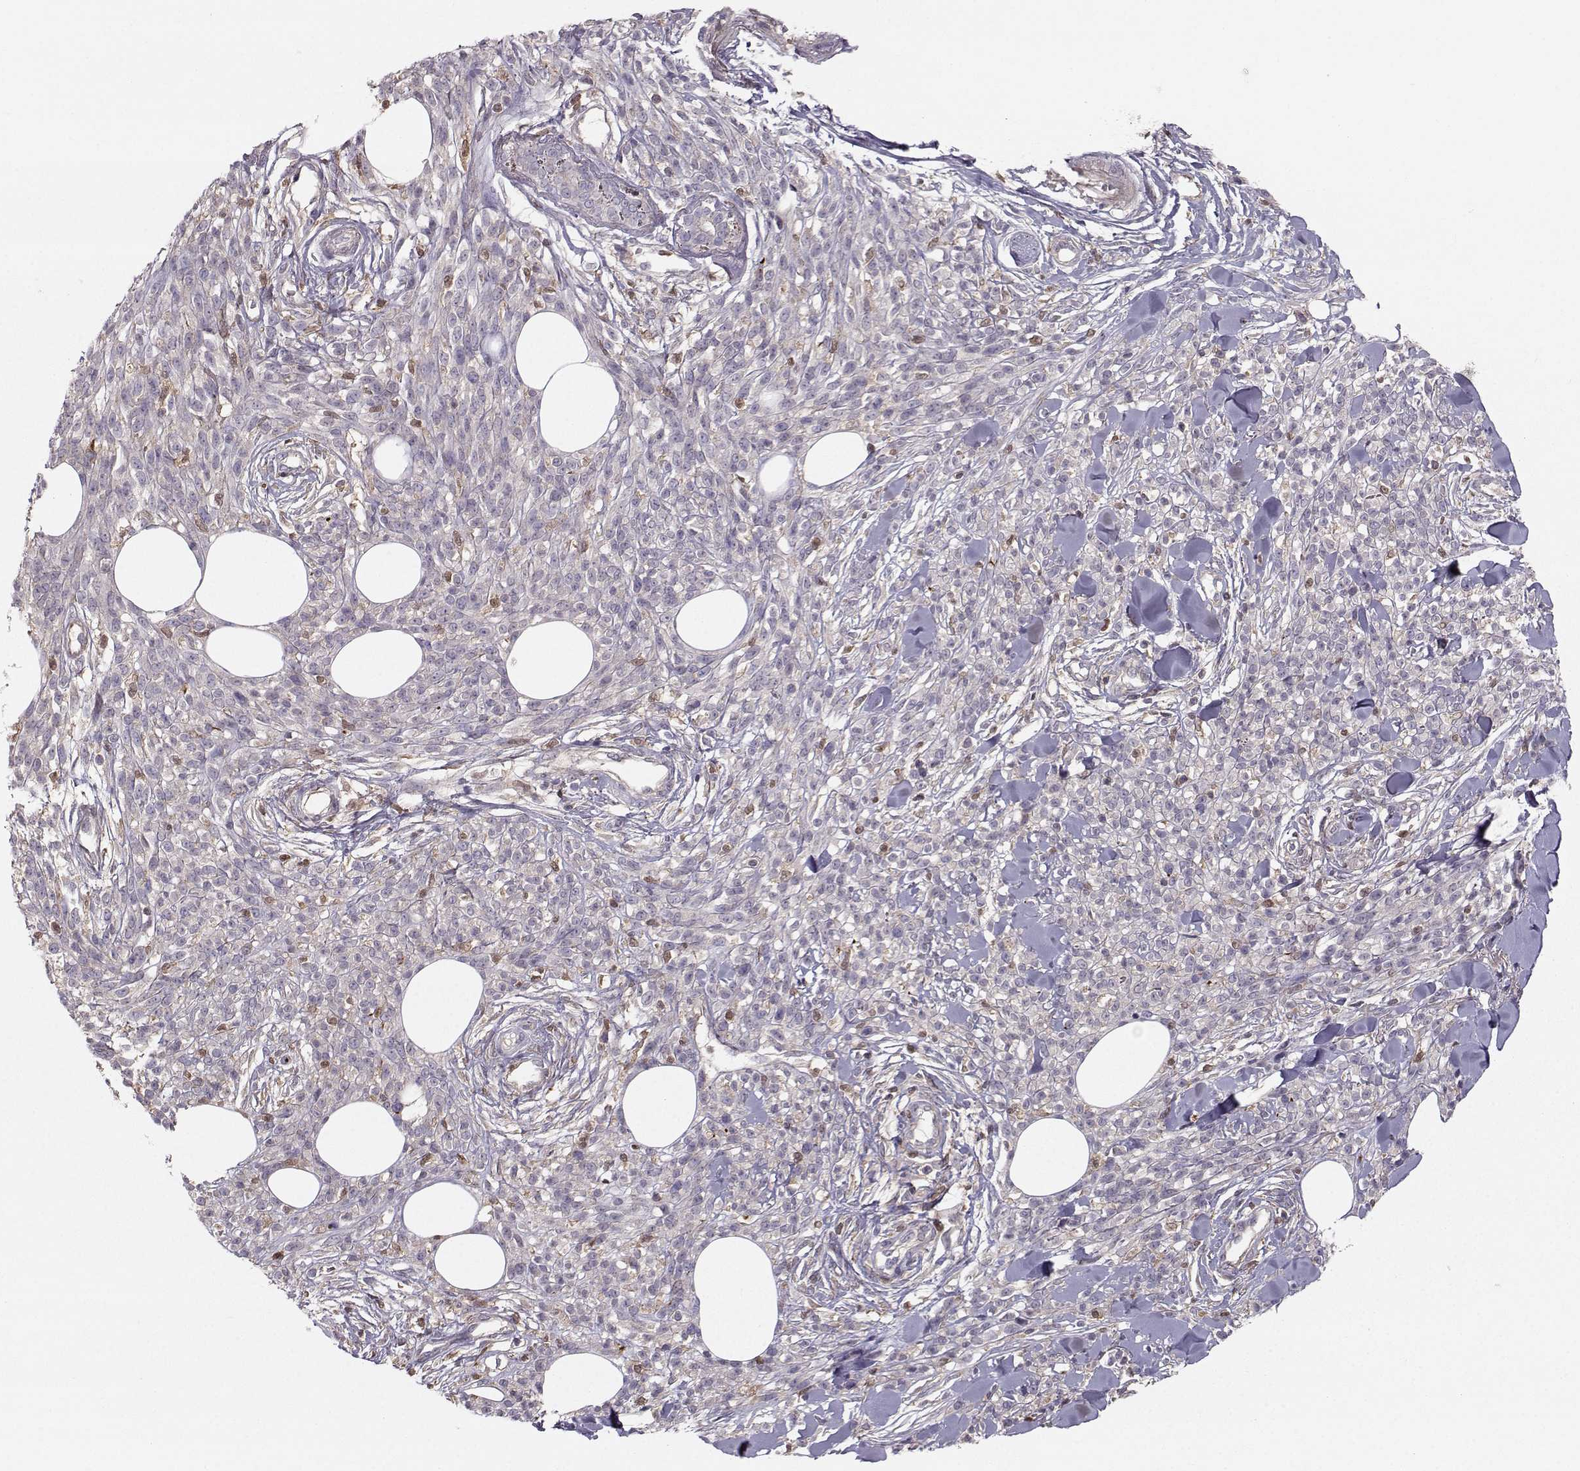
{"staining": {"intensity": "negative", "quantity": "none", "location": "none"}, "tissue": "melanoma", "cell_type": "Tumor cells", "image_type": "cancer", "snomed": [{"axis": "morphology", "description": "Malignant melanoma, NOS"}, {"axis": "topography", "description": "Skin"}, {"axis": "topography", "description": "Skin of trunk"}], "caption": "An image of human melanoma is negative for staining in tumor cells. (Stains: DAB (3,3'-diaminobenzidine) IHC with hematoxylin counter stain, Microscopy: brightfield microscopy at high magnification).", "gene": "ASB16", "patient": {"sex": "male", "age": 74}}